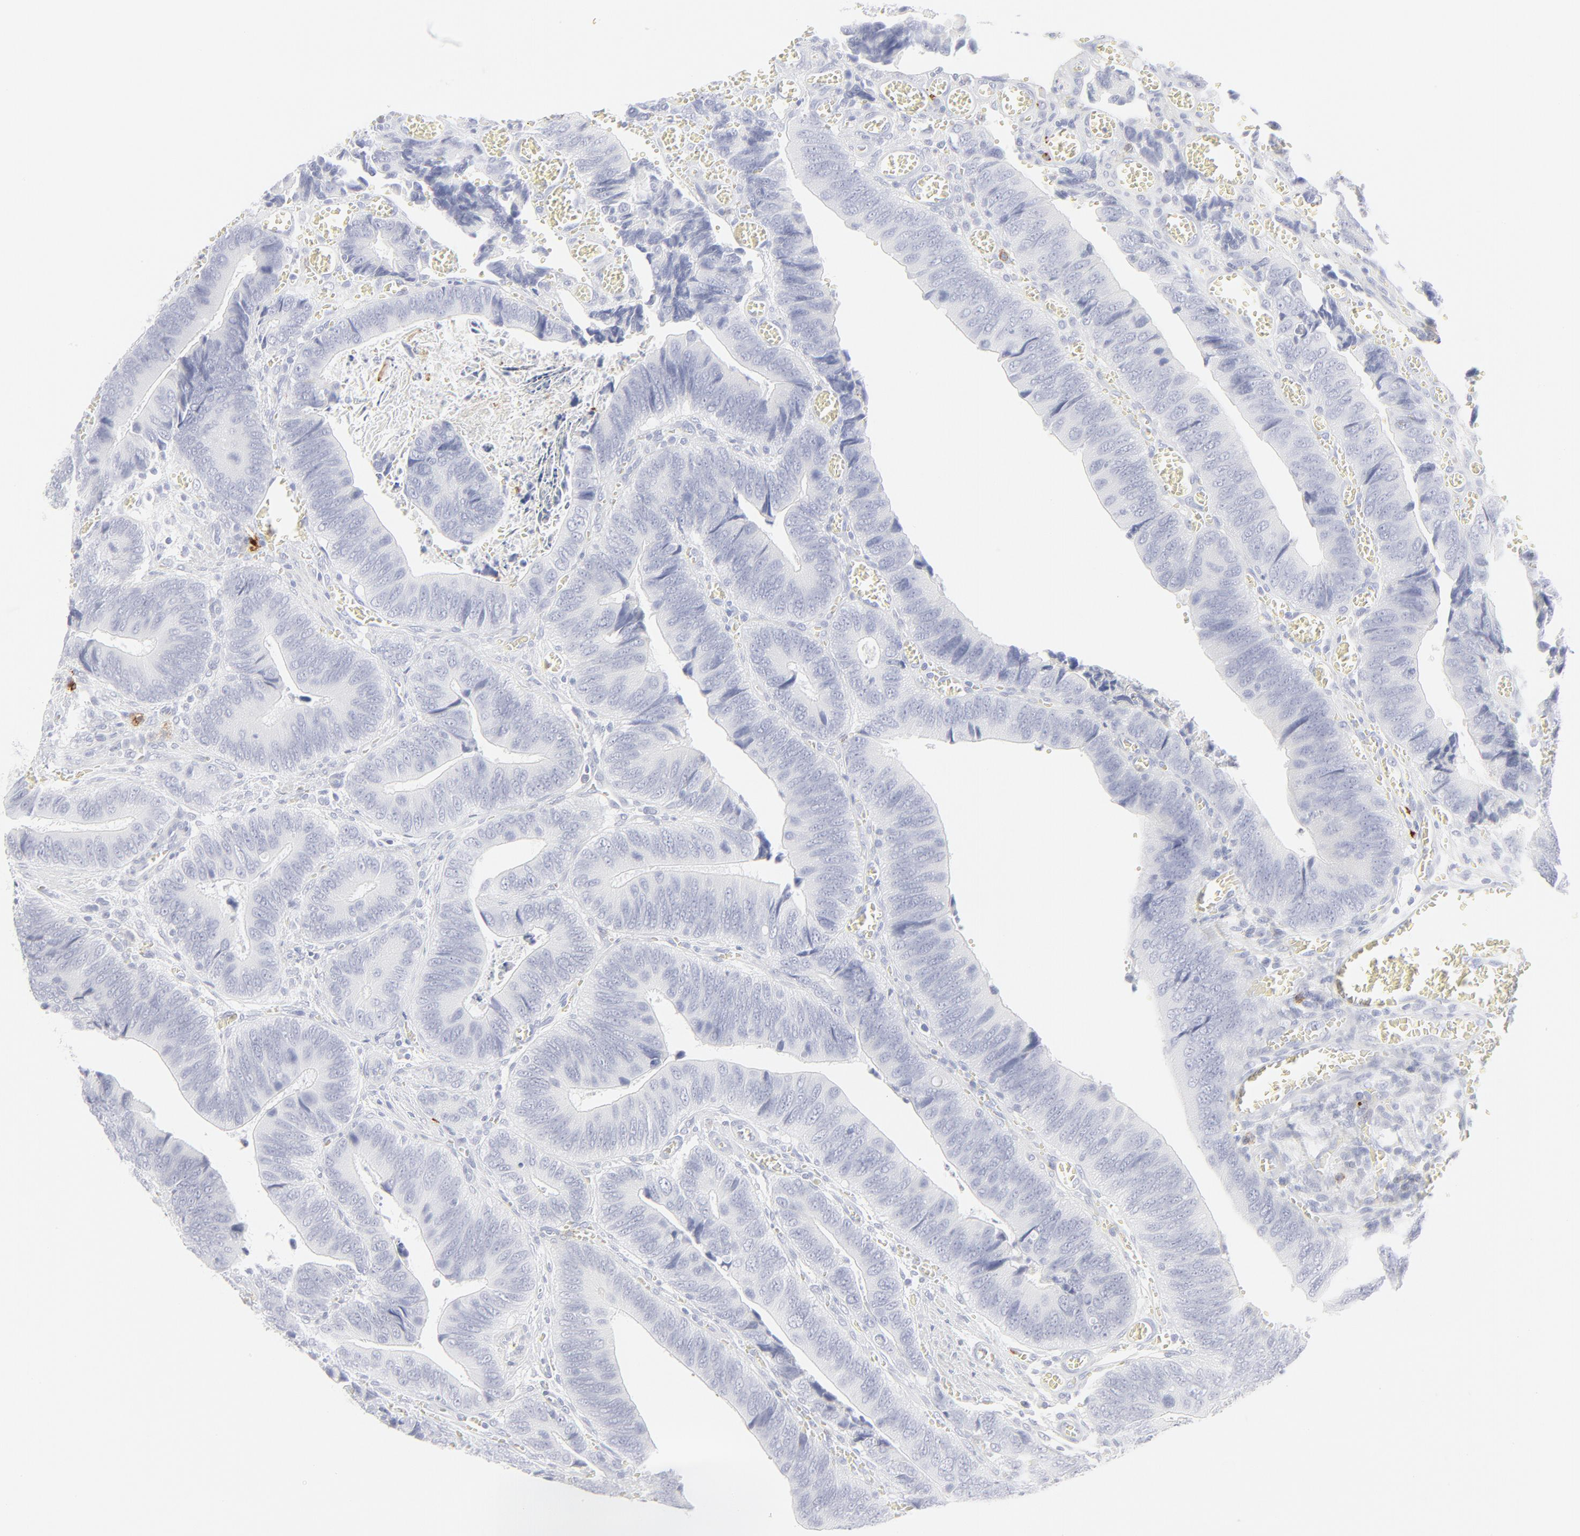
{"staining": {"intensity": "negative", "quantity": "none", "location": "none"}, "tissue": "colorectal cancer", "cell_type": "Tumor cells", "image_type": "cancer", "snomed": [{"axis": "morphology", "description": "Adenocarcinoma, NOS"}, {"axis": "topography", "description": "Colon"}], "caption": "A high-resolution micrograph shows IHC staining of adenocarcinoma (colorectal), which displays no significant staining in tumor cells.", "gene": "CCR7", "patient": {"sex": "male", "age": 72}}